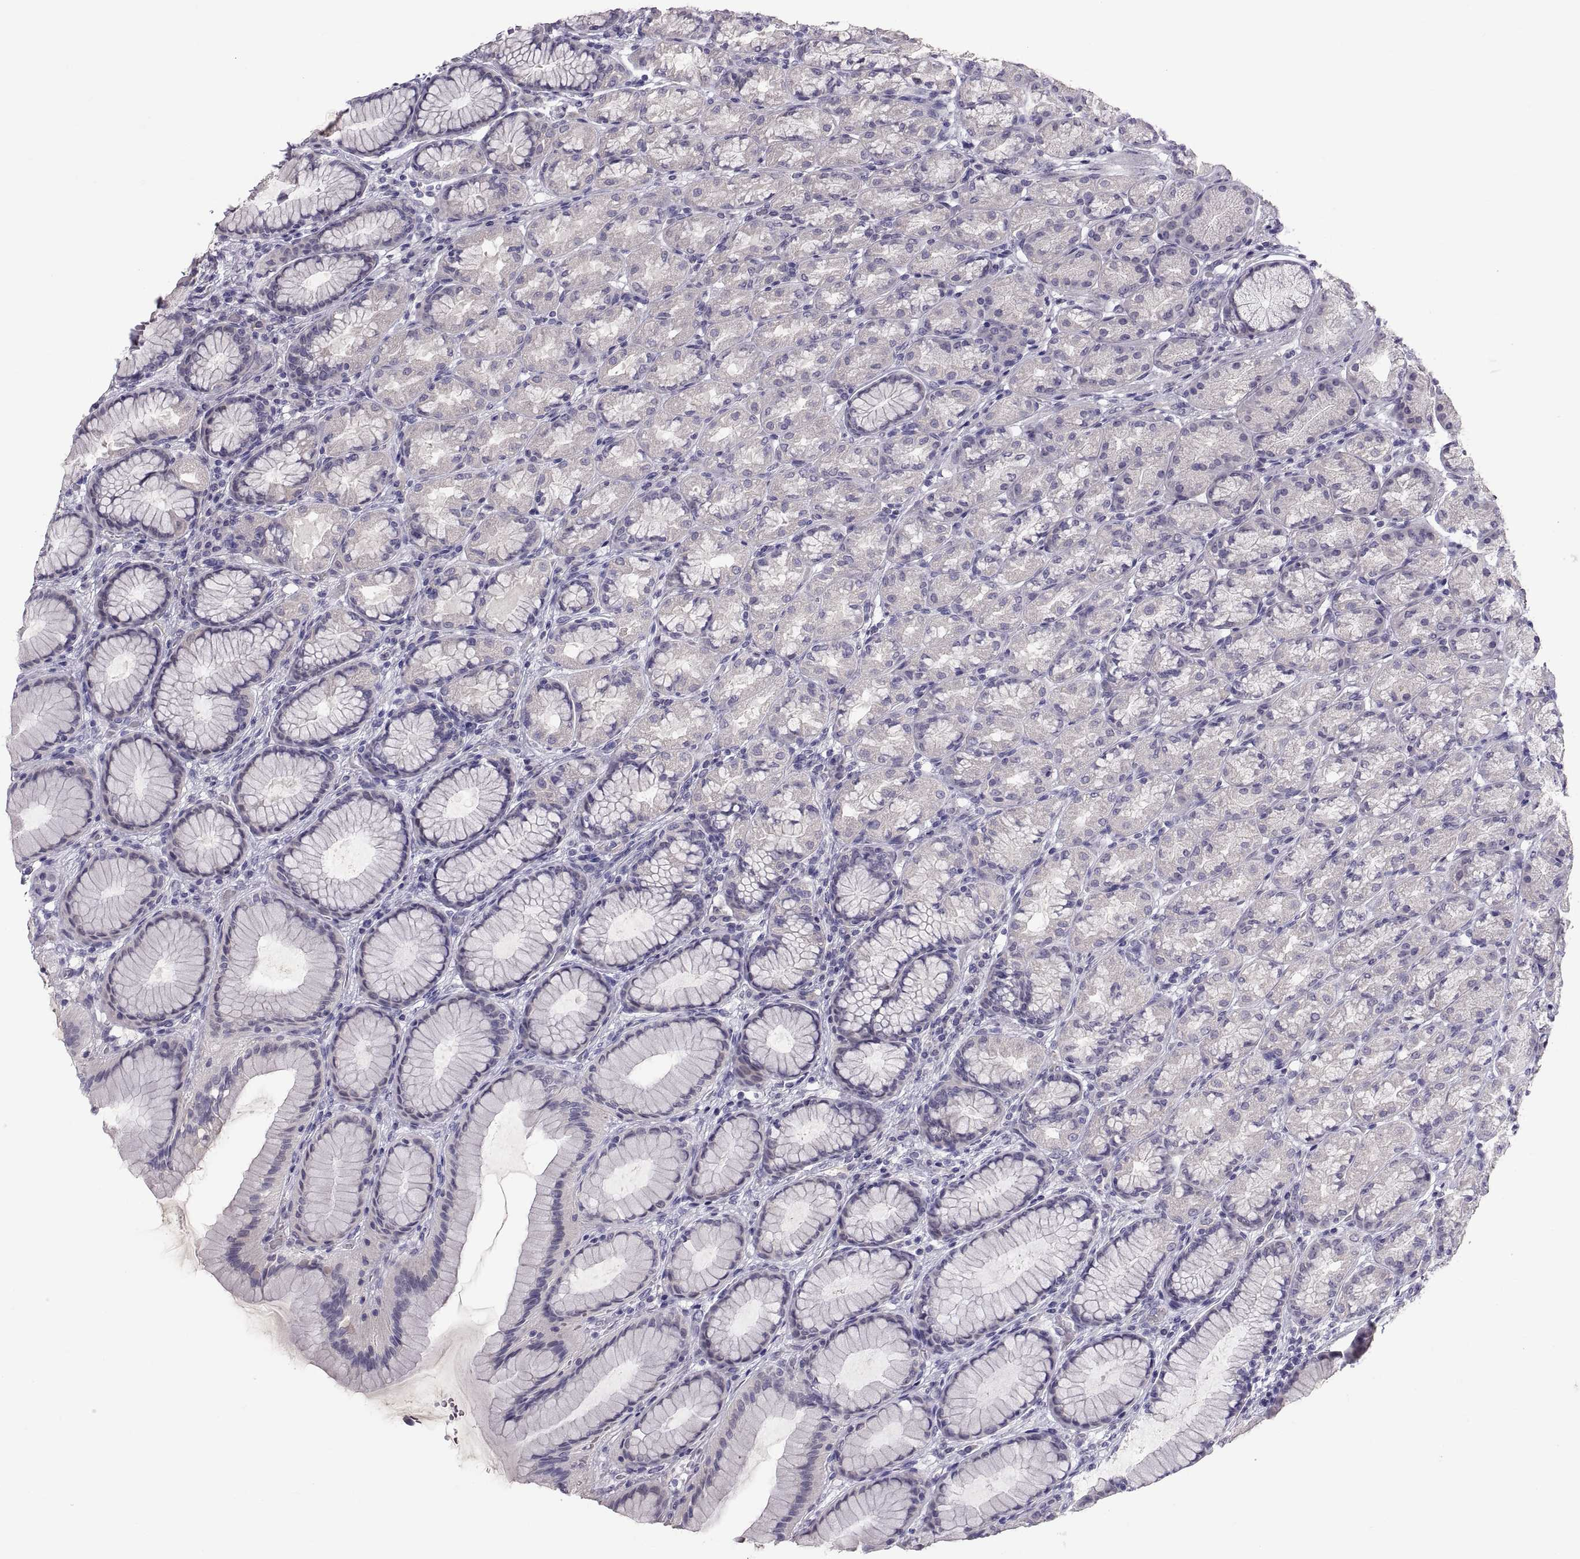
{"staining": {"intensity": "negative", "quantity": "none", "location": "none"}, "tissue": "stomach", "cell_type": "Glandular cells", "image_type": "normal", "snomed": [{"axis": "morphology", "description": "Normal tissue, NOS"}, {"axis": "morphology", "description": "Adenocarcinoma, NOS"}, {"axis": "topography", "description": "Stomach"}], "caption": "An image of stomach stained for a protein shows no brown staining in glandular cells.", "gene": "PTN", "patient": {"sex": "female", "age": 79}}